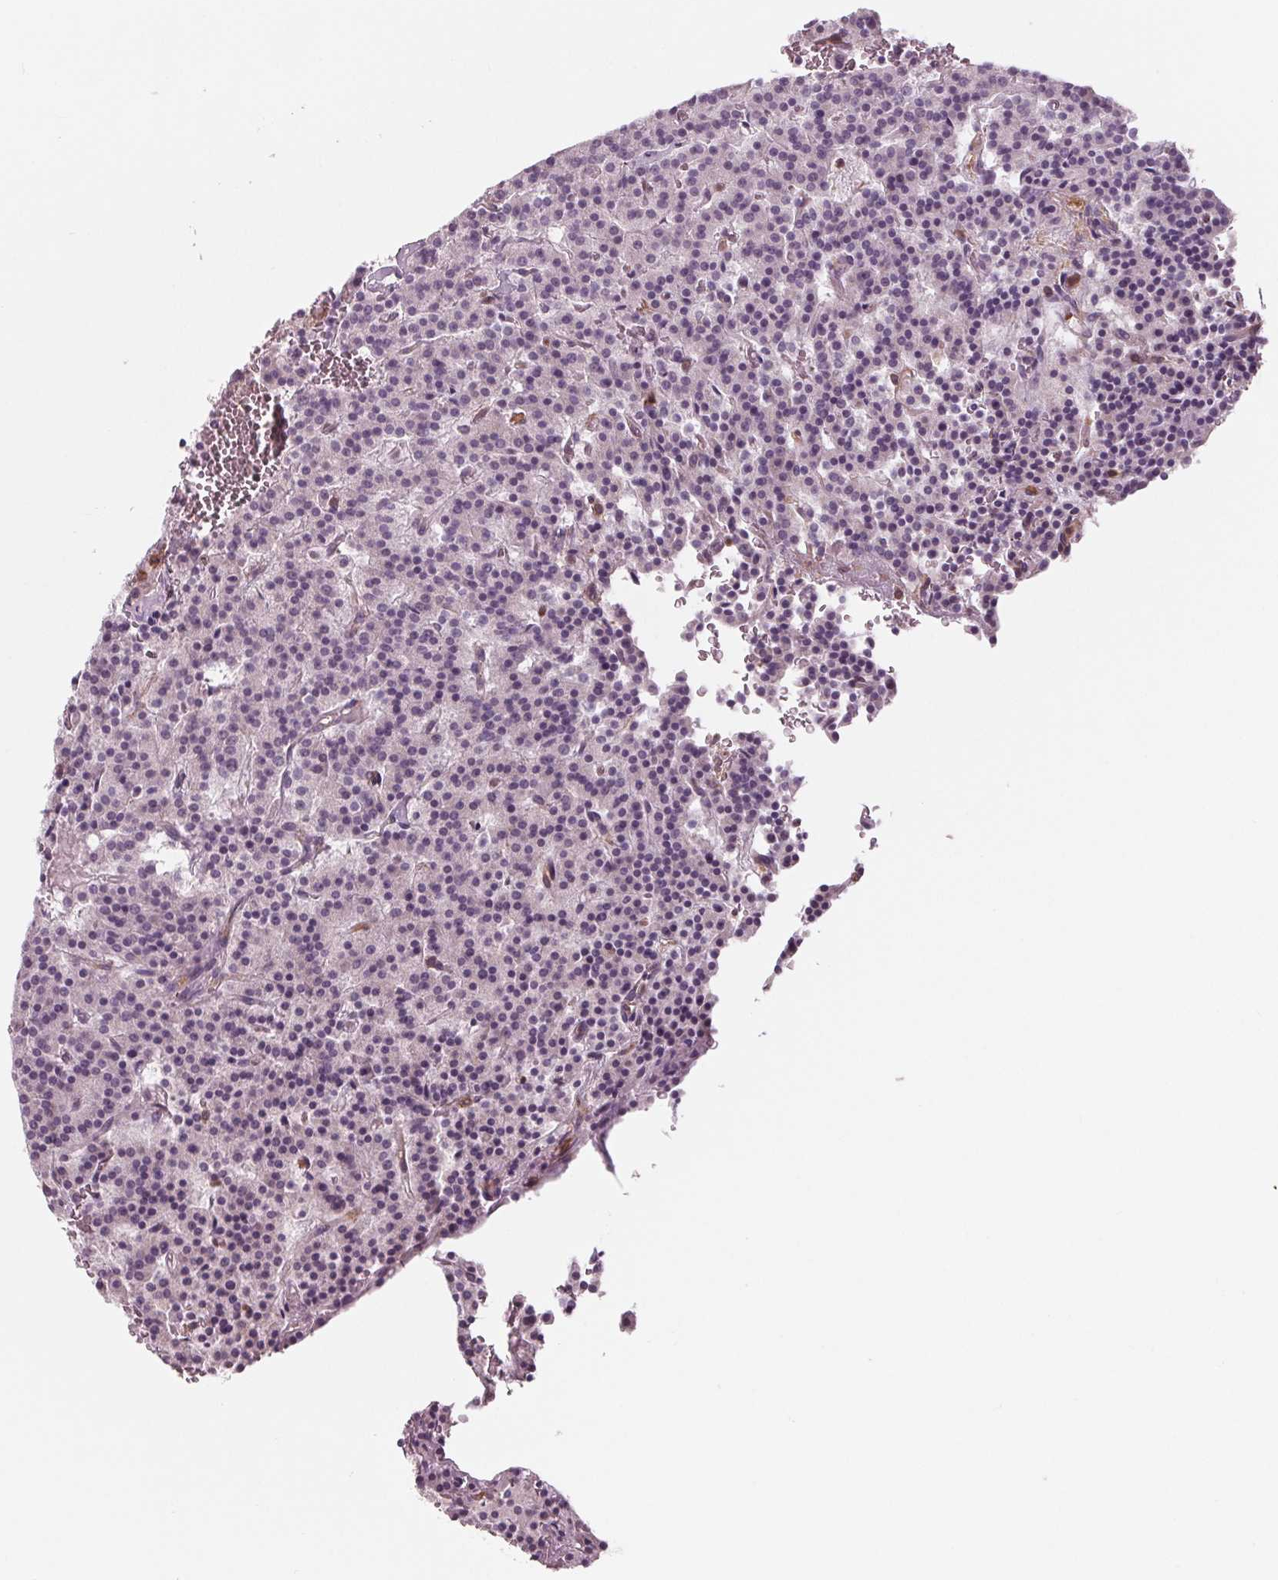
{"staining": {"intensity": "negative", "quantity": "none", "location": "none"}, "tissue": "carcinoid", "cell_type": "Tumor cells", "image_type": "cancer", "snomed": [{"axis": "morphology", "description": "Carcinoid, malignant, NOS"}, {"axis": "topography", "description": "Lung"}], "caption": "IHC of human carcinoid reveals no expression in tumor cells.", "gene": "ARHGAP25", "patient": {"sex": "male", "age": 70}}